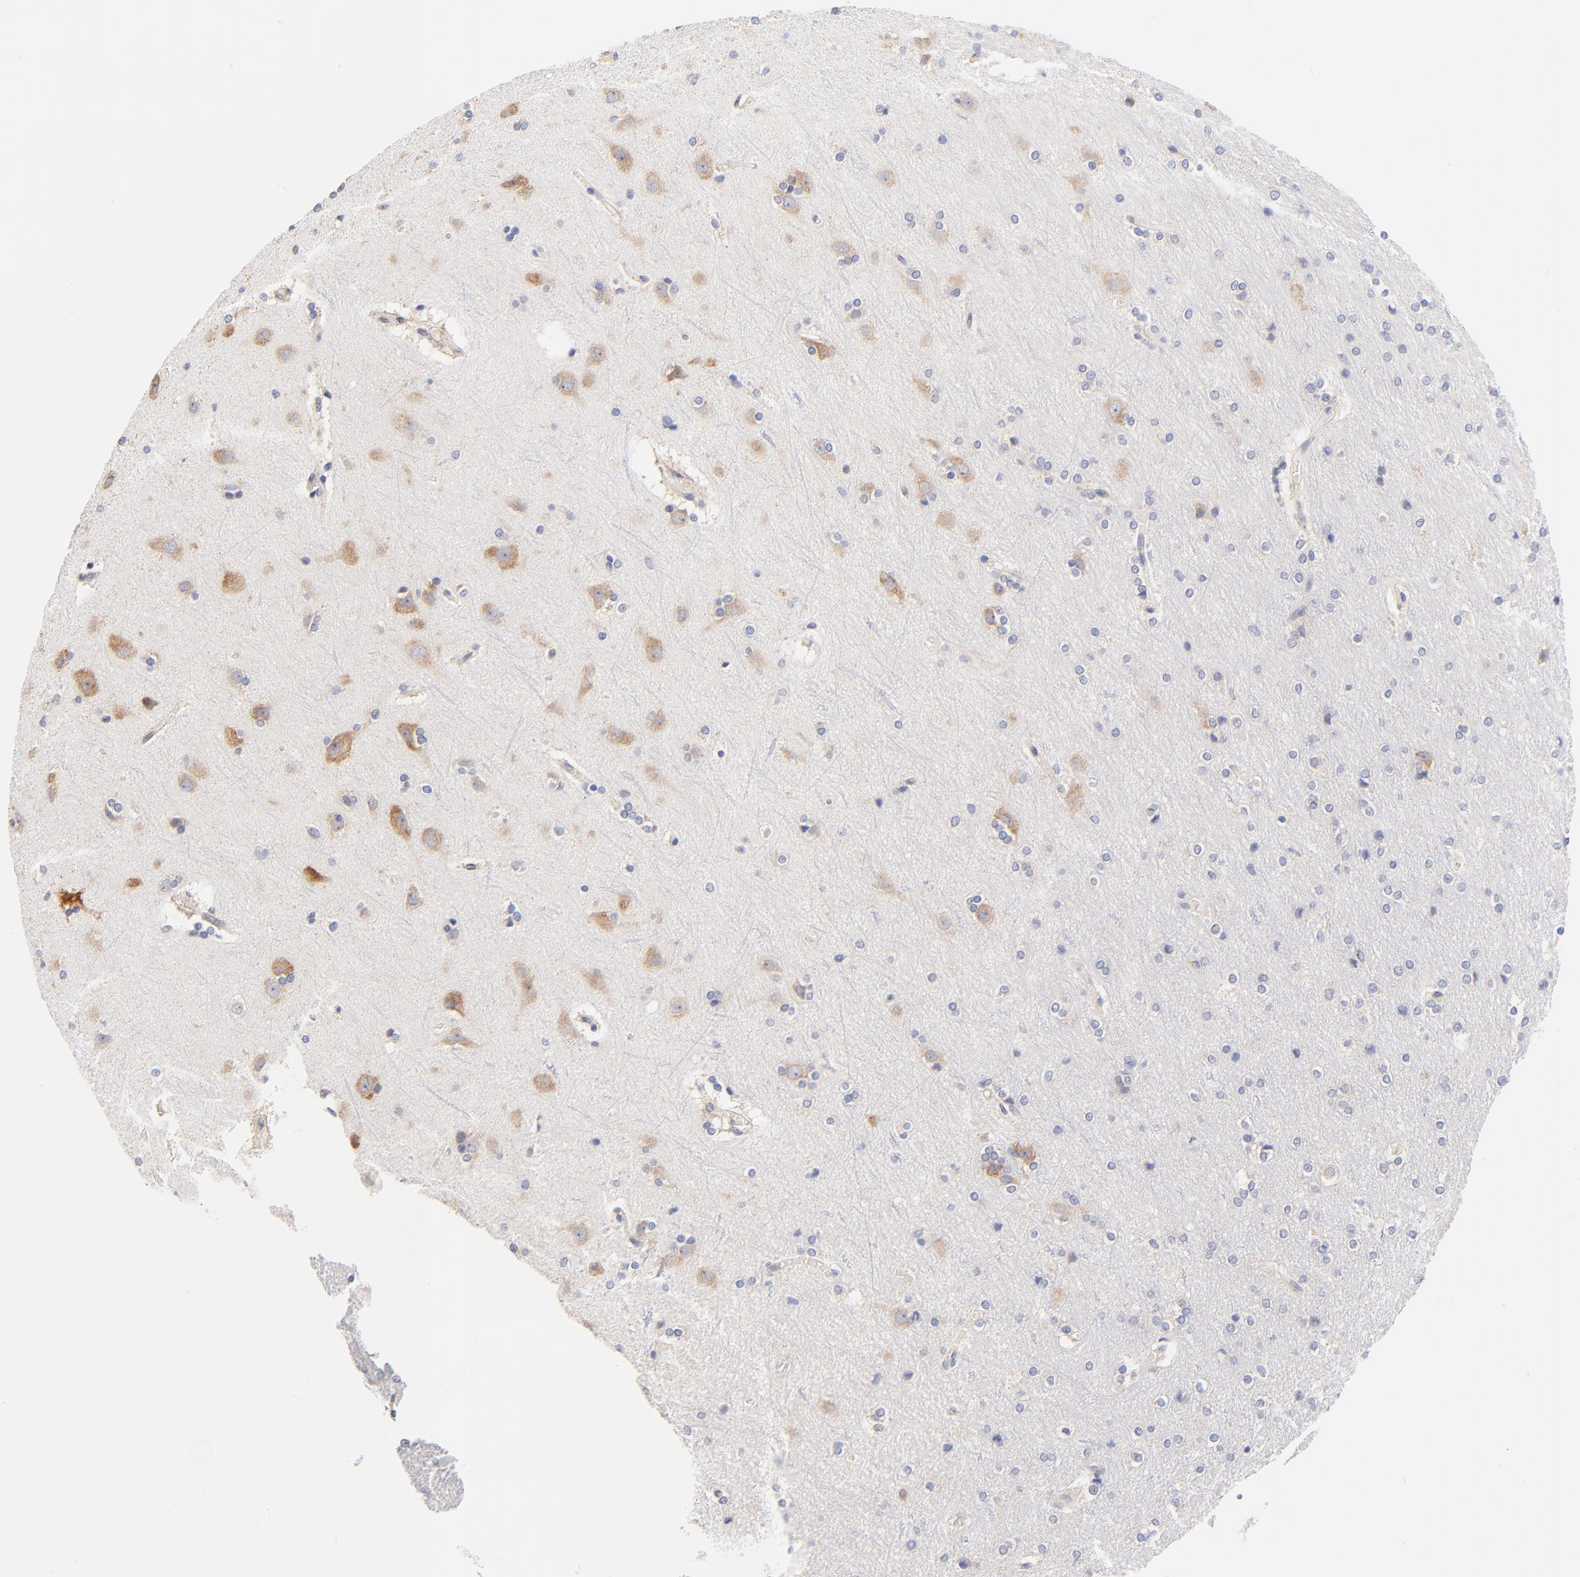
{"staining": {"intensity": "negative", "quantity": "none", "location": "none"}, "tissue": "cerebral cortex", "cell_type": "Endothelial cells", "image_type": "normal", "snomed": [{"axis": "morphology", "description": "Normal tissue, NOS"}, {"axis": "topography", "description": "Cerebral cortex"}], "caption": "Immunohistochemical staining of benign human cerebral cortex demonstrates no significant expression in endothelial cells.", "gene": "PTK7", "patient": {"sex": "male", "age": 62}}